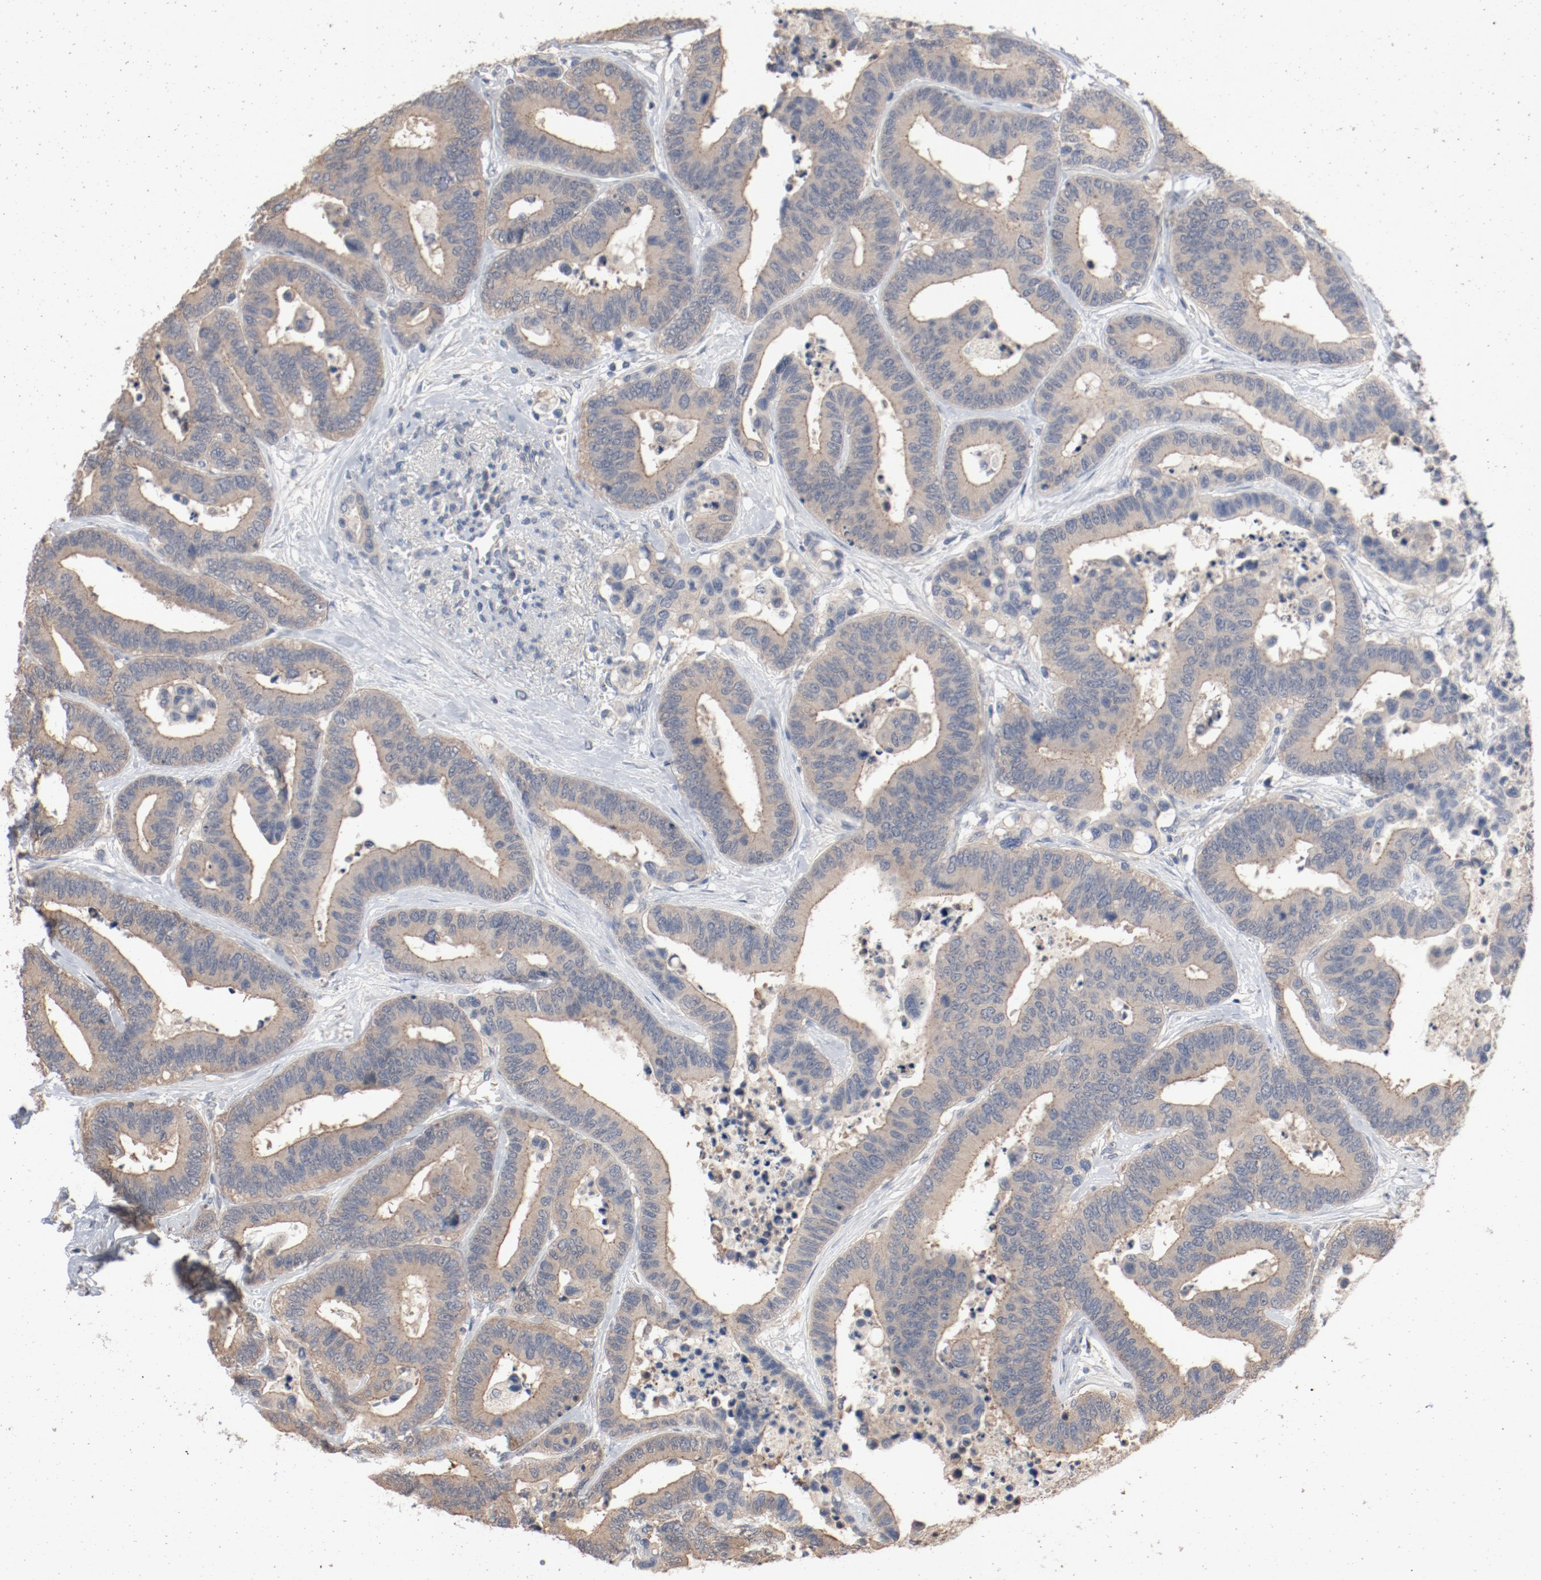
{"staining": {"intensity": "moderate", "quantity": ">75%", "location": "cytoplasmic/membranous"}, "tissue": "colorectal cancer", "cell_type": "Tumor cells", "image_type": "cancer", "snomed": [{"axis": "morphology", "description": "Adenocarcinoma, NOS"}, {"axis": "topography", "description": "Colon"}], "caption": "Approximately >75% of tumor cells in colorectal cancer display moderate cytoplasmic/membranous protein staining as visualized by brown immunohistochemical staining.", "gene": "DNAL4", "patient": {"sex": "male", "age": 82}}